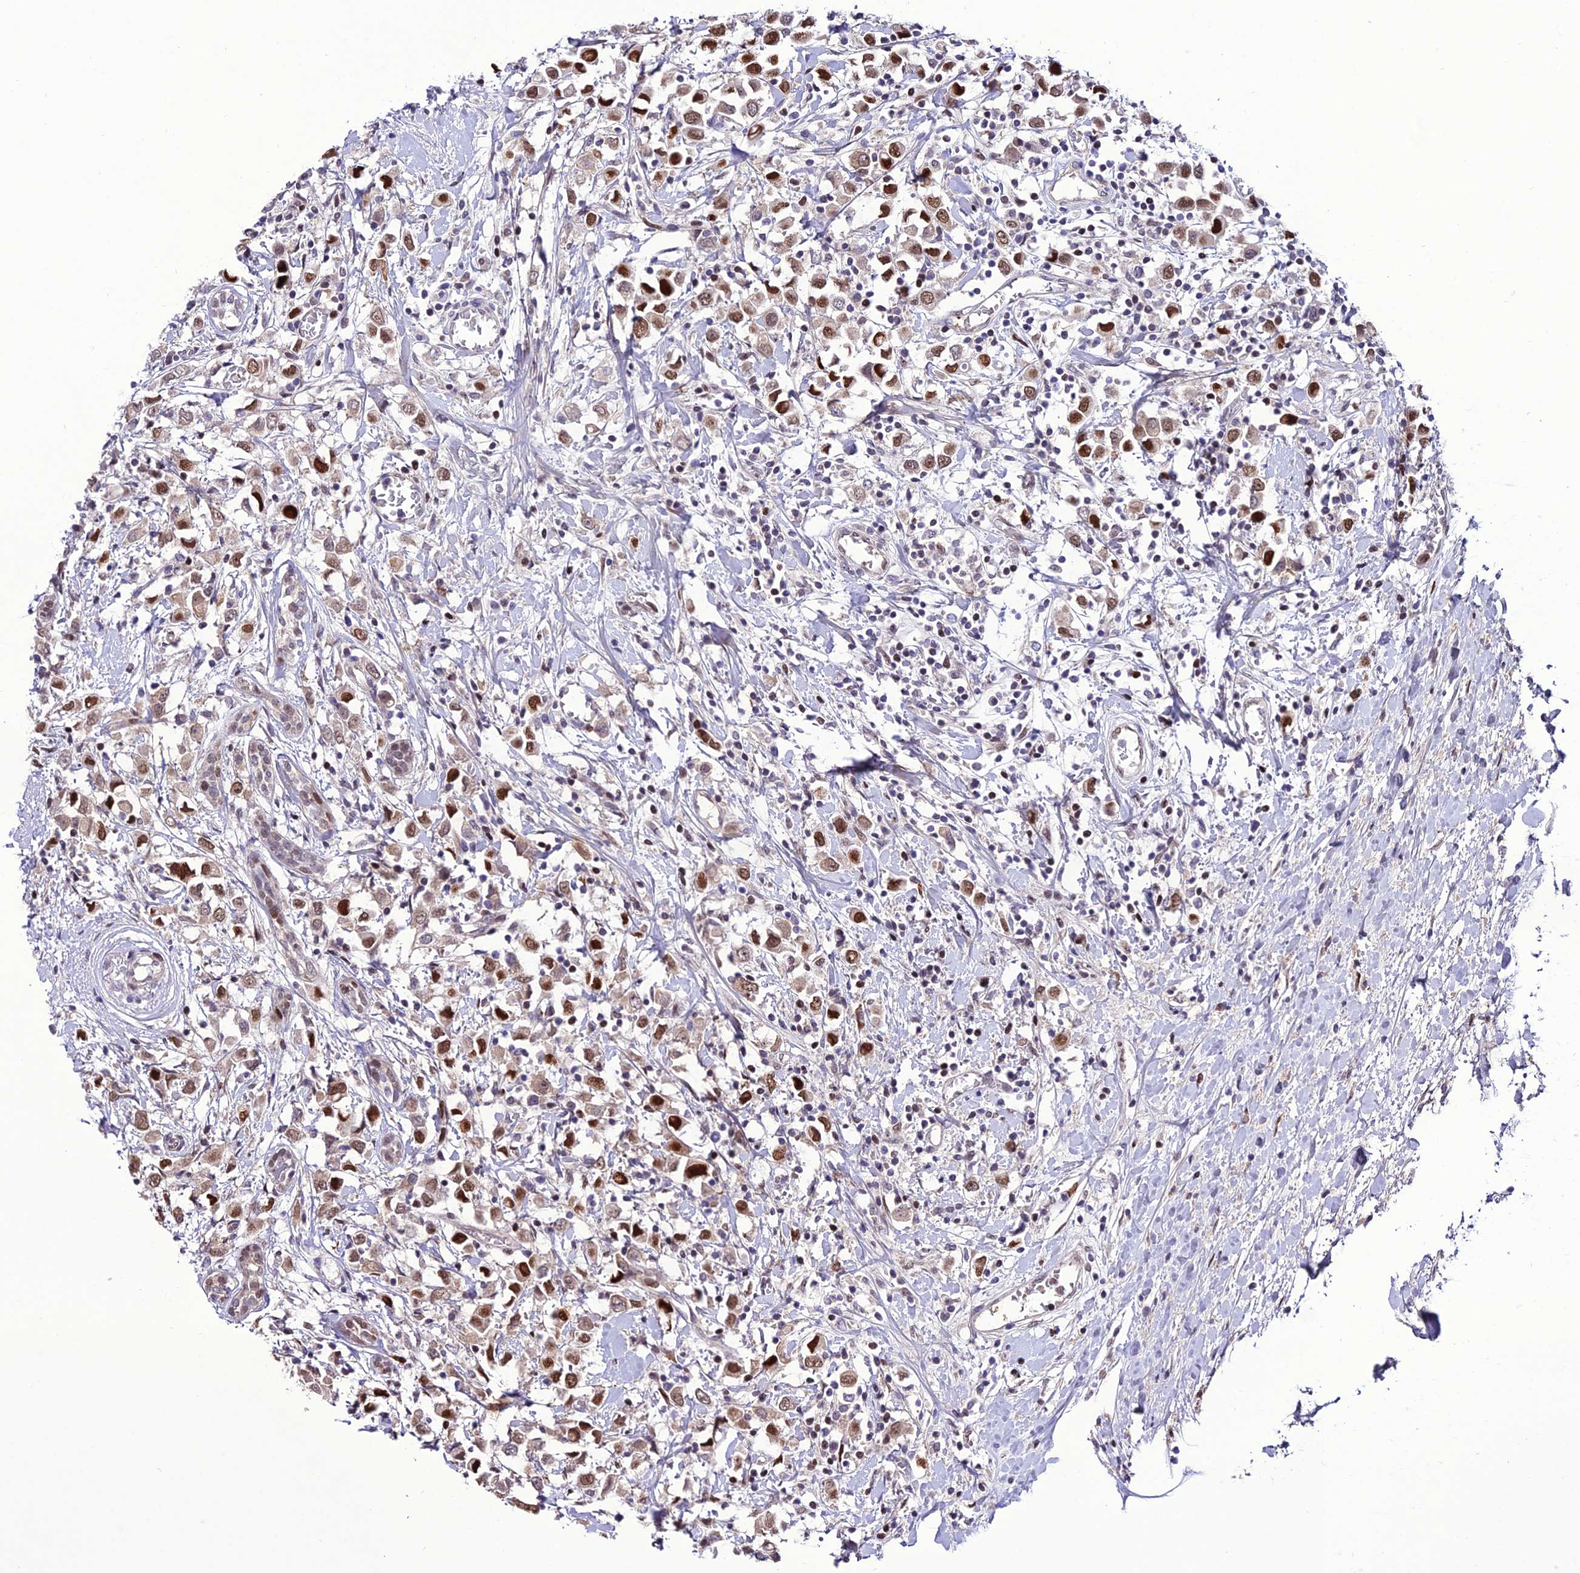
{"staining": {"intensity": "strong", "quantity": ">75%", "location": "nuclear"}, "tissue": "breast cancer", "cell_type": "Tumor cells", "image_type": "cancer", "snomed": [{"axis": "morphology", "description": "Duct carcinoma"}, {"axis": "topography", "description": "Breast"}], "caption": "DAB (3,3'-diaminobenzidine) immunohistochemical staining of infiltrating ductal carcinoma (breast) demonstrates strong nuclear protein staining in about >75% of tumor cells.", "gene": "ZNF707", "patient": {"sex": "female", "age": 61}}